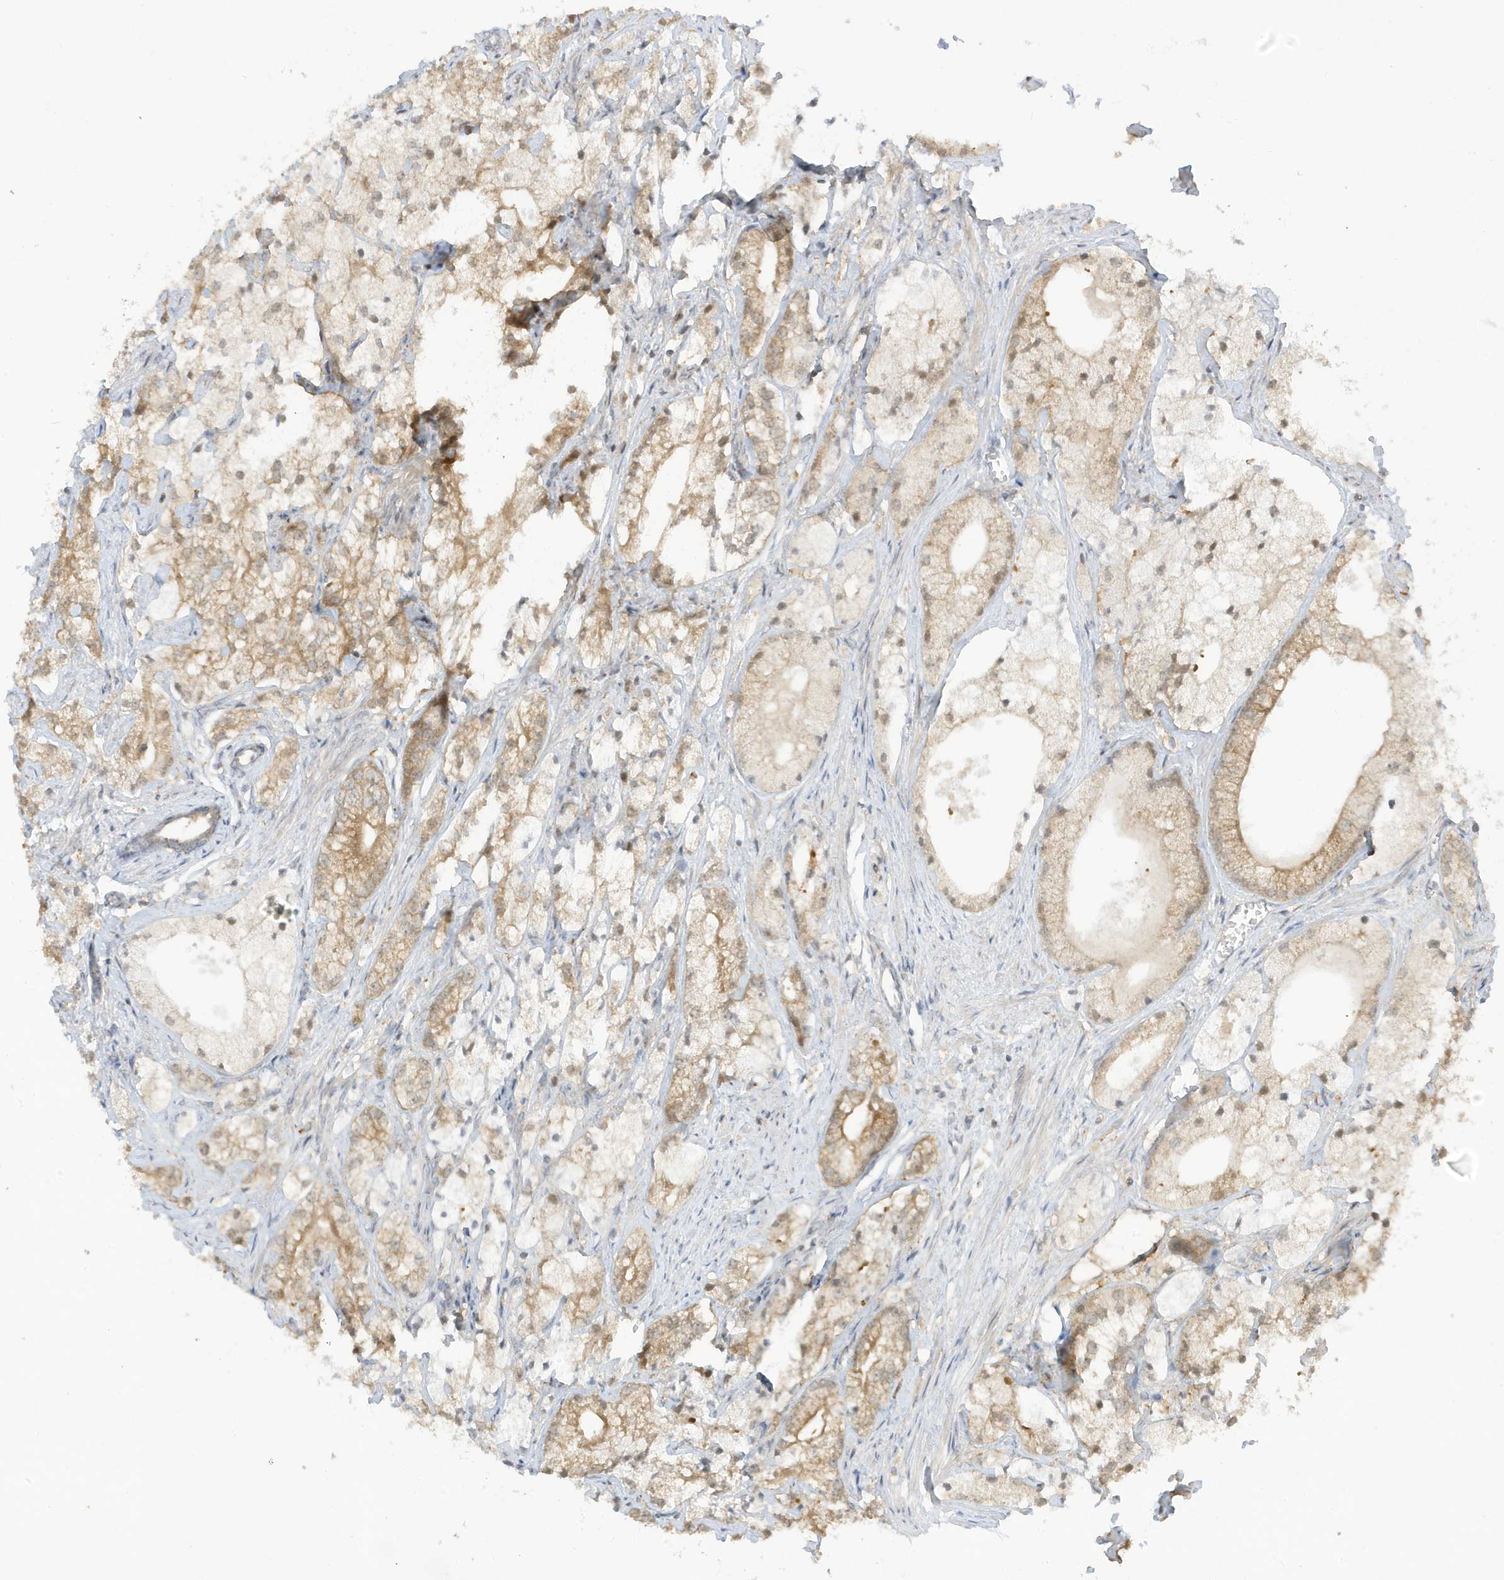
{"staining": {"intensity": "moderate", "quantity": "25%-75%", "location": "cytoplasmic/membranous,nuclear"}, "tissue": "prostate cancer", "cell_type": "Tumor cells", "image_type": "cancer", "snomed": [{"axis": "morphology", "description": "Adenocarcinoma, Low grade"}, {"axis": "topography", "description": "Prostate"}], "caption": "This image exhibits prostate cancer stained with immunohistochemistry to label a protein in brown. The cytoplasmic/membranous and nuclear of tumor cells show moderate positivity for the protein. Nuclei are counter-stained blue.", "gene": "TAB3", "patient": {"sex": "male", "age": 69}}